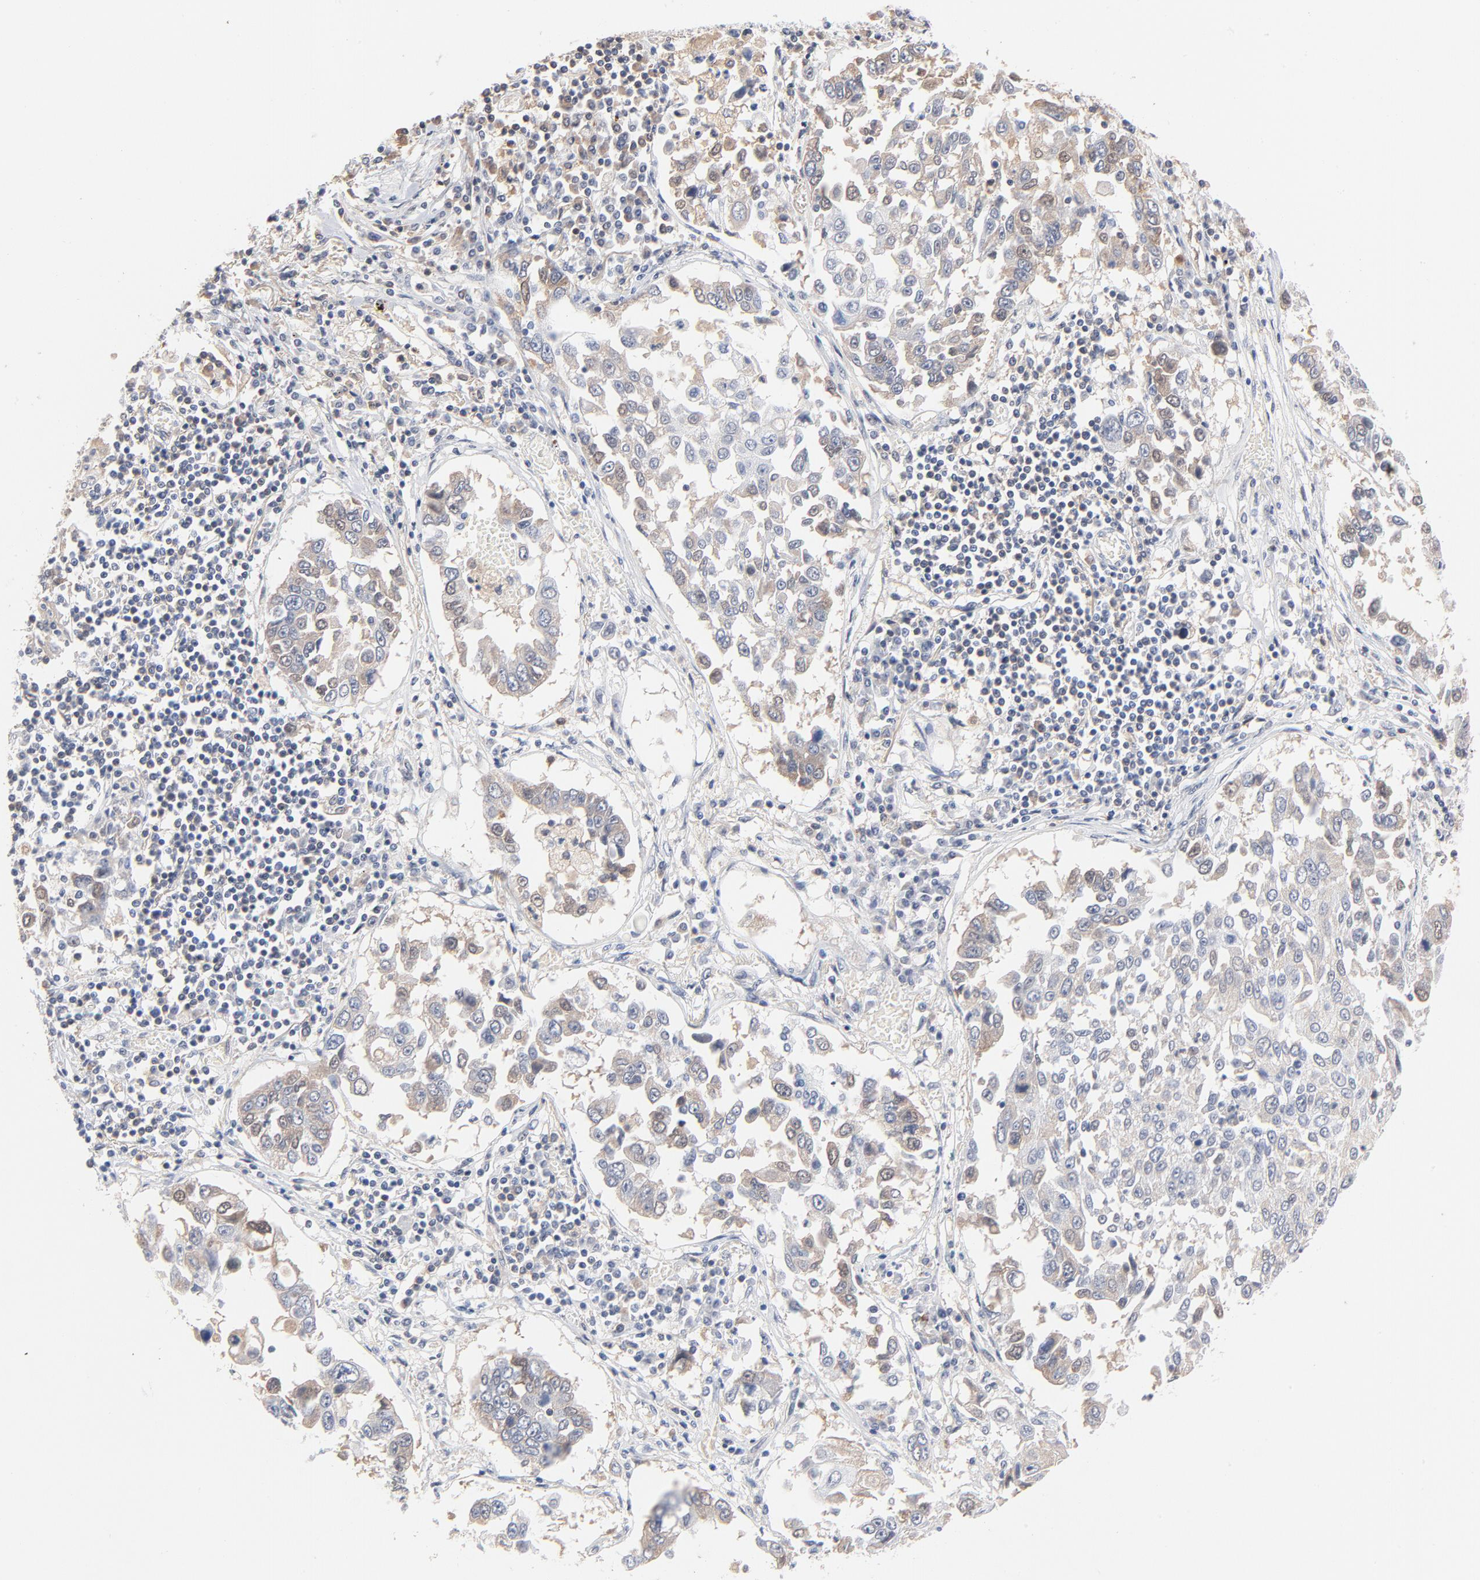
{"staining": {"intensity": "weak", "quantity": "25%-75%", "location": "cytoplasmic/membranous"}, "tissue": "lung cancer", "cell_type": "Tumor cells", "image_type": "cancer", "snomed": [{"axis": "morphology", "description": "Squamous cell carcinoma, NOS"}, {"axis": "topography", "description": "Lung"}], "caption": "Protein expression analysis of lung cancer (squamous cell carcinoma) exhibits weak cytoplasmic/membranous staining in approximately 25%-75% of tumor cells.", "gene": "SERPINA4", "patient": {"sex": "male", "age": 71}}